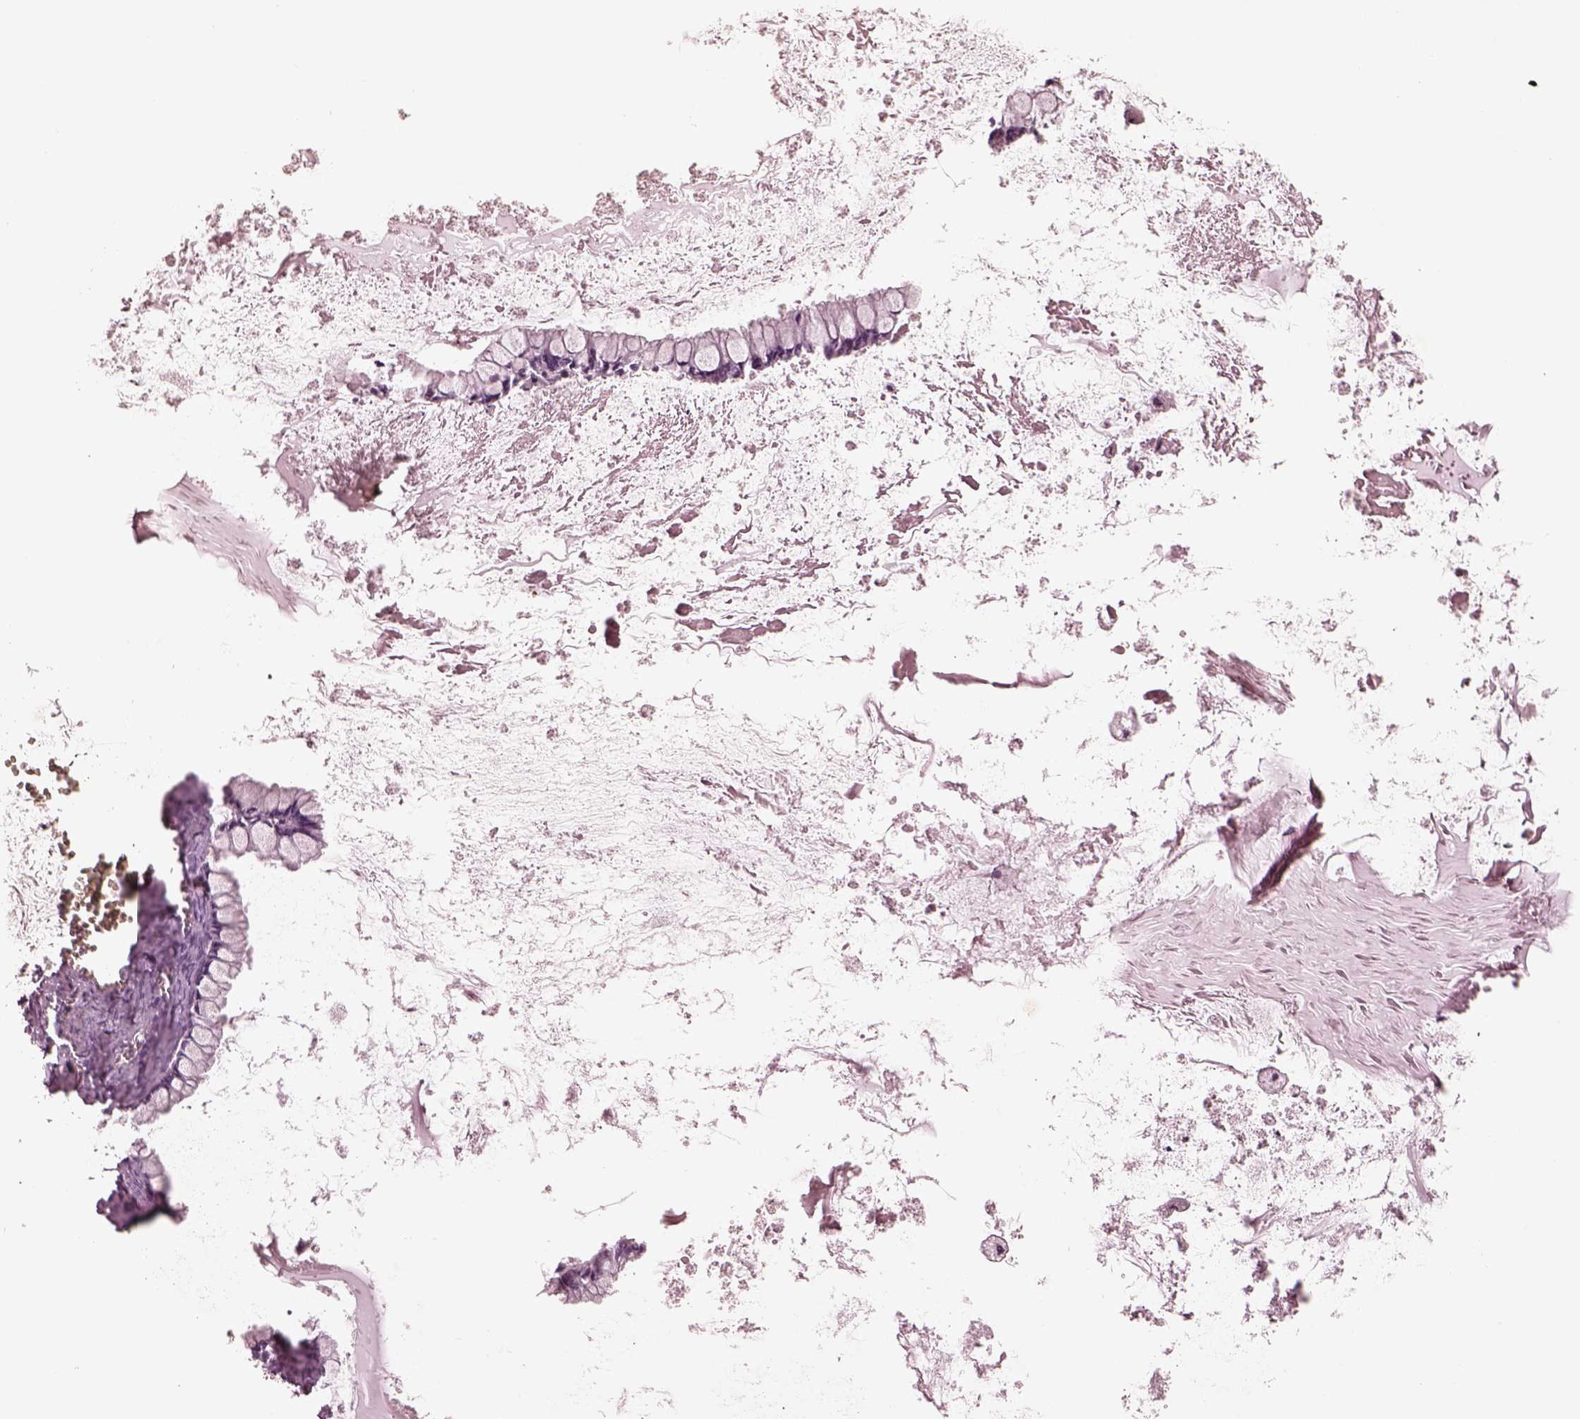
{"staining": {"intensity": "negative", "quantity": "none", "location": "none"}, "tissue": "ovarian cancer", "cell_type": "Tumor cells", "image_type": "cancer", "snomed": [{"axis": "morphology", "description": "Cystadenocarcinoma, mucinous, NOS"}, {"axis": "topography", "description": "Ovary"}], "caption": "The photomicrograph demonstrates no staining of tumor cells in ovarian cancer.", "gene": "DNAAF9", "patient": {"sex": "female", "age": 67}}